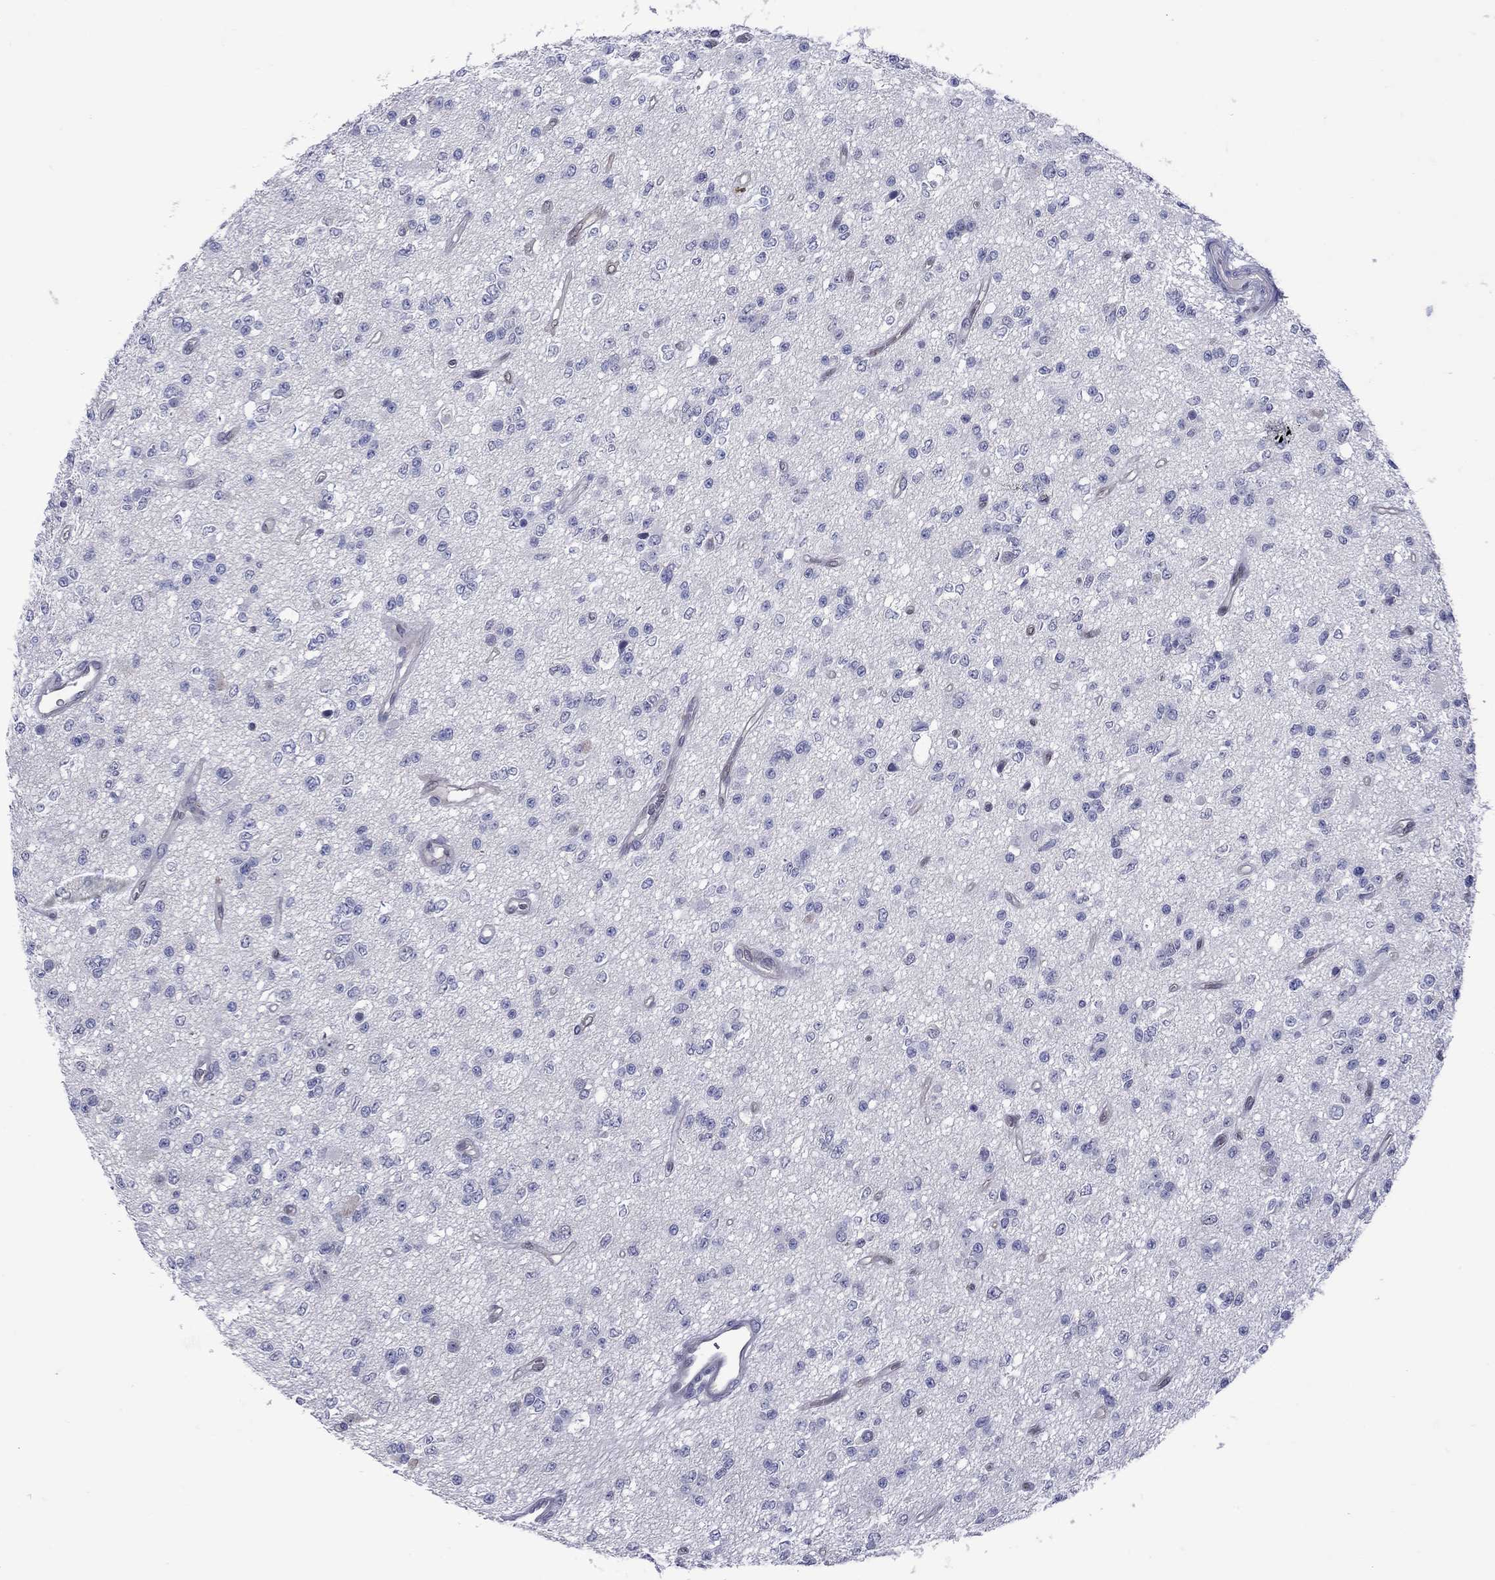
{"staining": {"intensity": "negative", "quantity": "none", "location": "none"}, "tissue": "glioma", "cell_type": "Tumor cells", "image_type": "cancer", "snomed": [{"axis": "morphology", "description": "Glioma, malignant, Low grade"}, {"axis": "topography", "description": "Brain"}], "caption": "High power microscopy photomicrograph of an immunohistochemistry image of glioma, revealing no significant positivity in tumor cells.", "gene": "CTNNBIP1", "patient": {"sex": "female", "age": 45}}